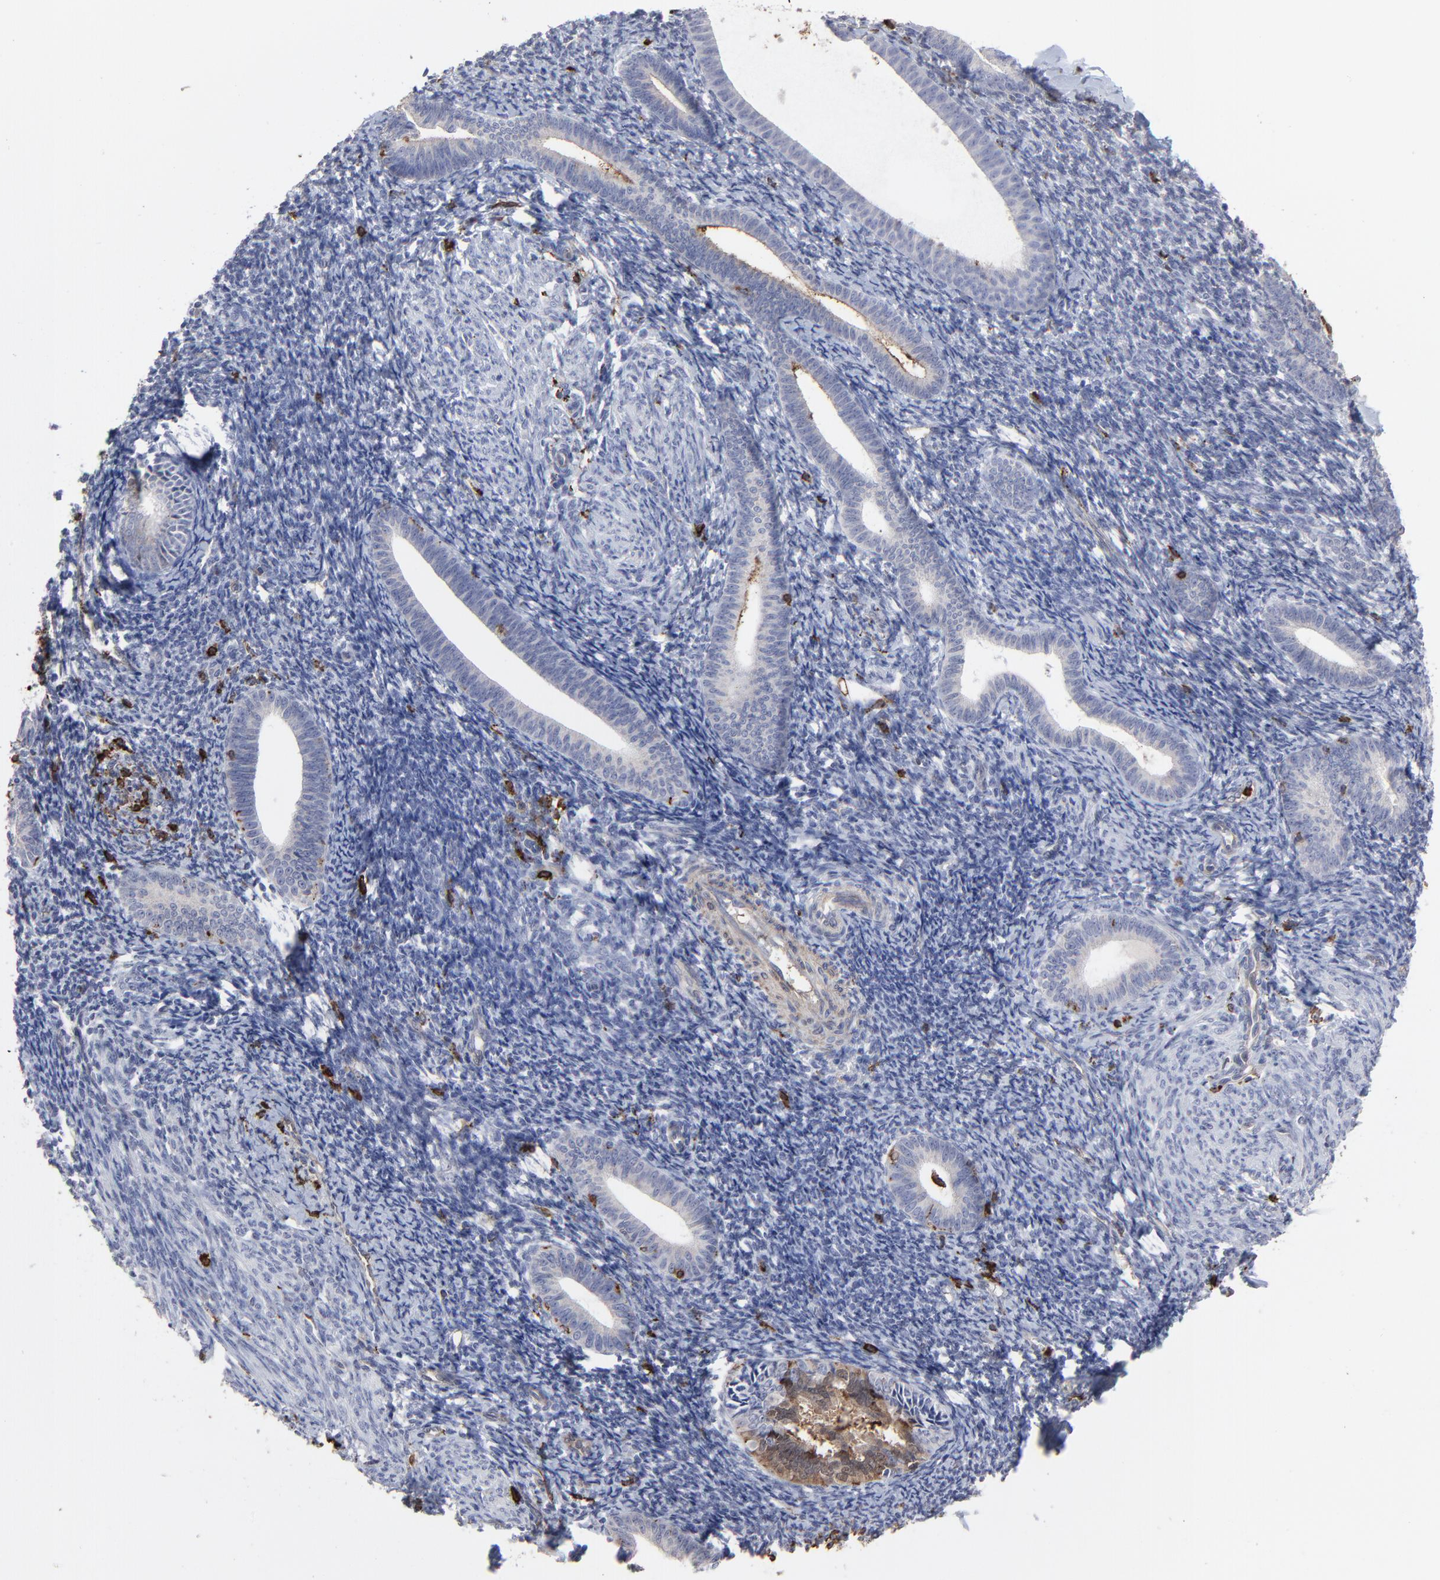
{"staining": {"intensity": "strong", "quantity": "<25%", "location": "nuclear"}, "tissue": "endometrium", "cell_type": "Cells in endometrial stroma", "image_type": "normal", "snomed": [{"axis": "morphology", "description": "Normal tissue, NOS"}, {"axis": "topography", "description": "Endometrium"}], "caption": "Protein staining of unremarkable endometrium exhibits strong nuclear staining in approximately <25% of cells in endometrial stroma. (DAB (3,3'-diaminobenzidine) = brown stain, brightfield microscopy at high magnification).", "gene": "SLC6A14", "patient": {"sex": "female", "age": 57}}